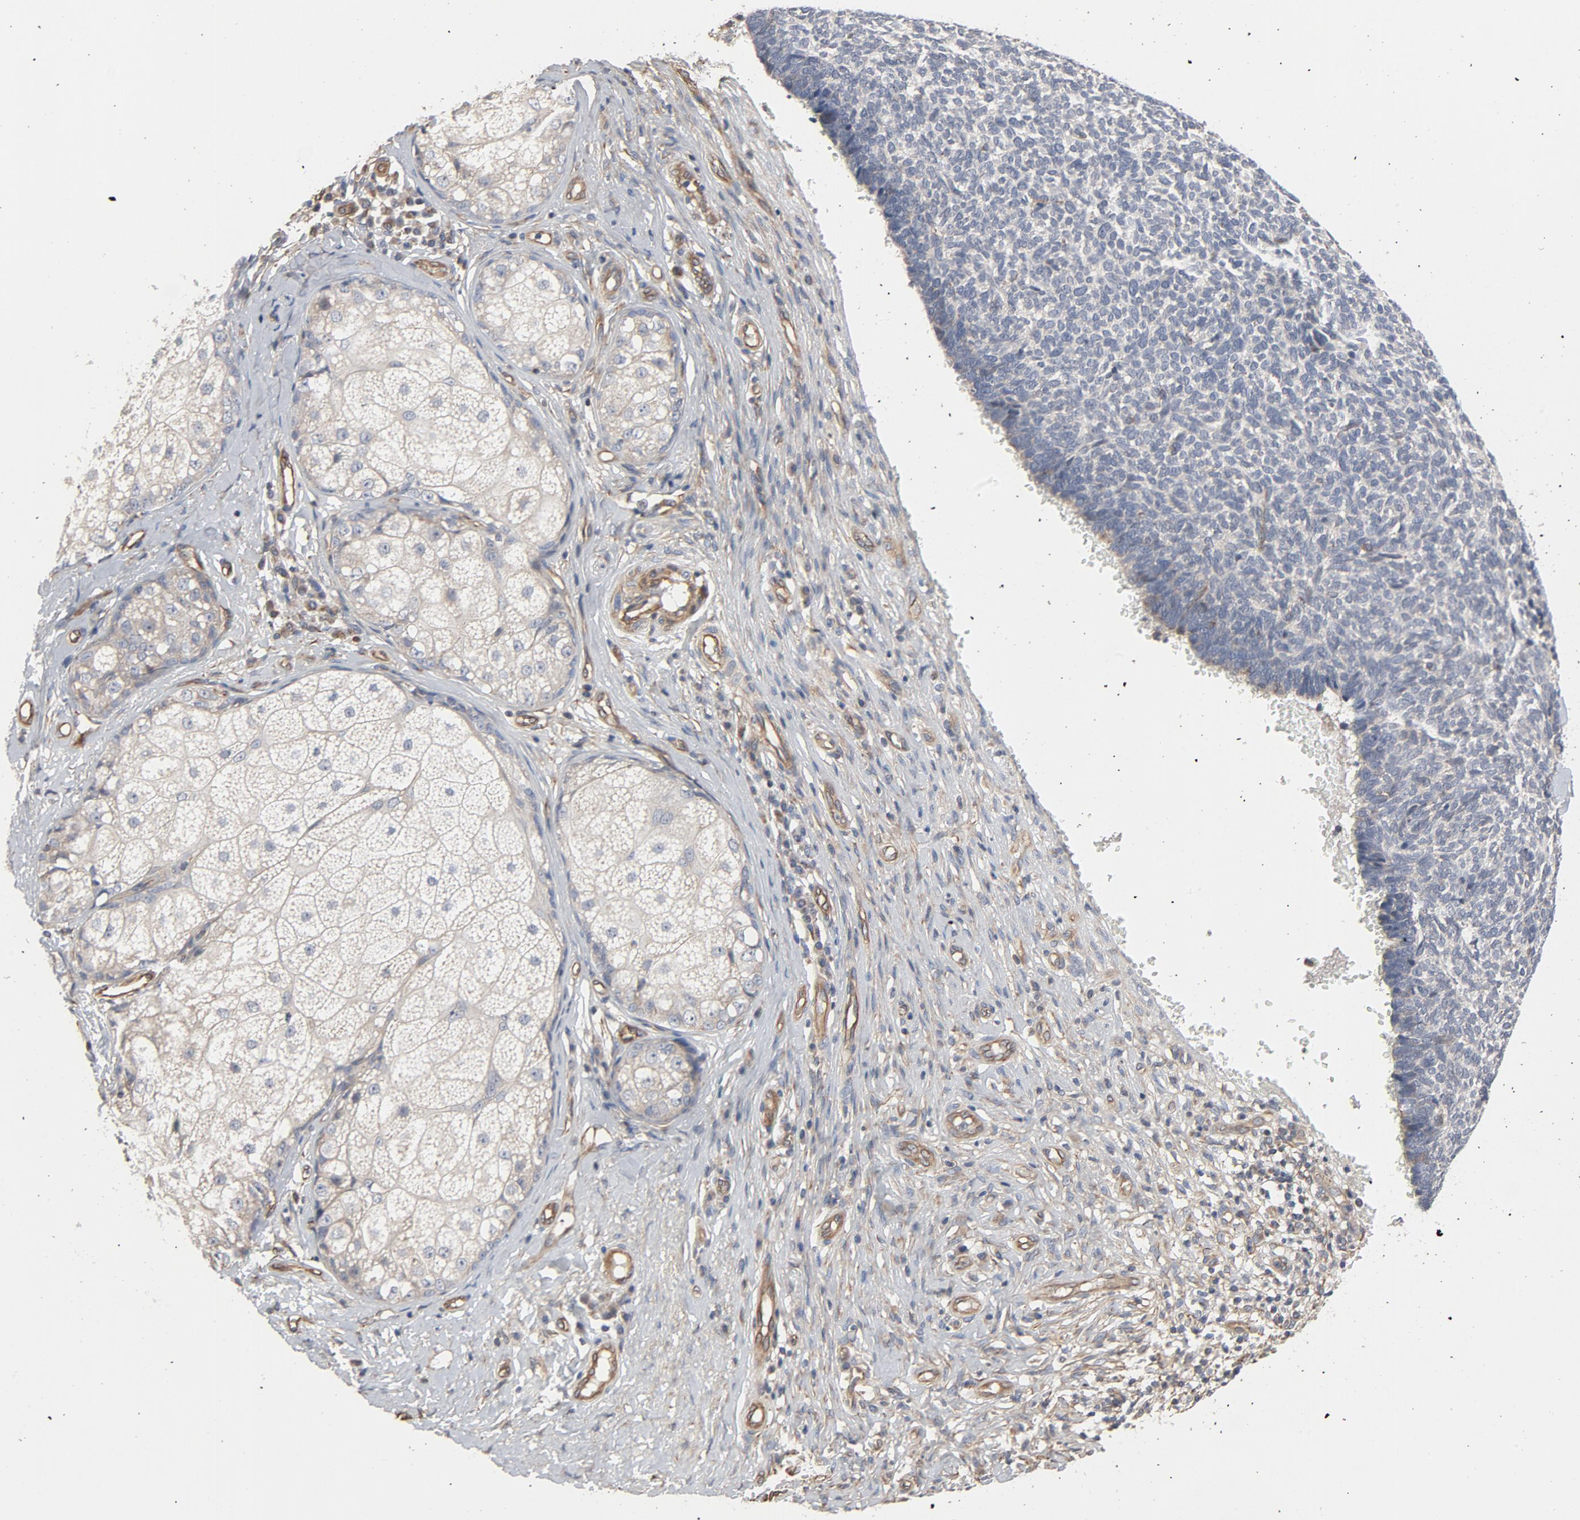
{"staining": {"intensity": "negative", "quantity": "none", "location": "none"}, "tissue": "skin cancer", "cell_type": "Tumor cells", "image_type": "cancer", "snomed": [{"axis": "morphology", "description": "Basal cell carcinoma"}, {"axis": "topography", "description": "Skin"}], "caption": "Immunohistochemistry image of neoplastic tissue: human skin basal cell carcinoma stained with DAB displays no significant protein expression in tumor cells.", "gene": "TRIOBP", "patient": {"sex": "male", "age": 87}}